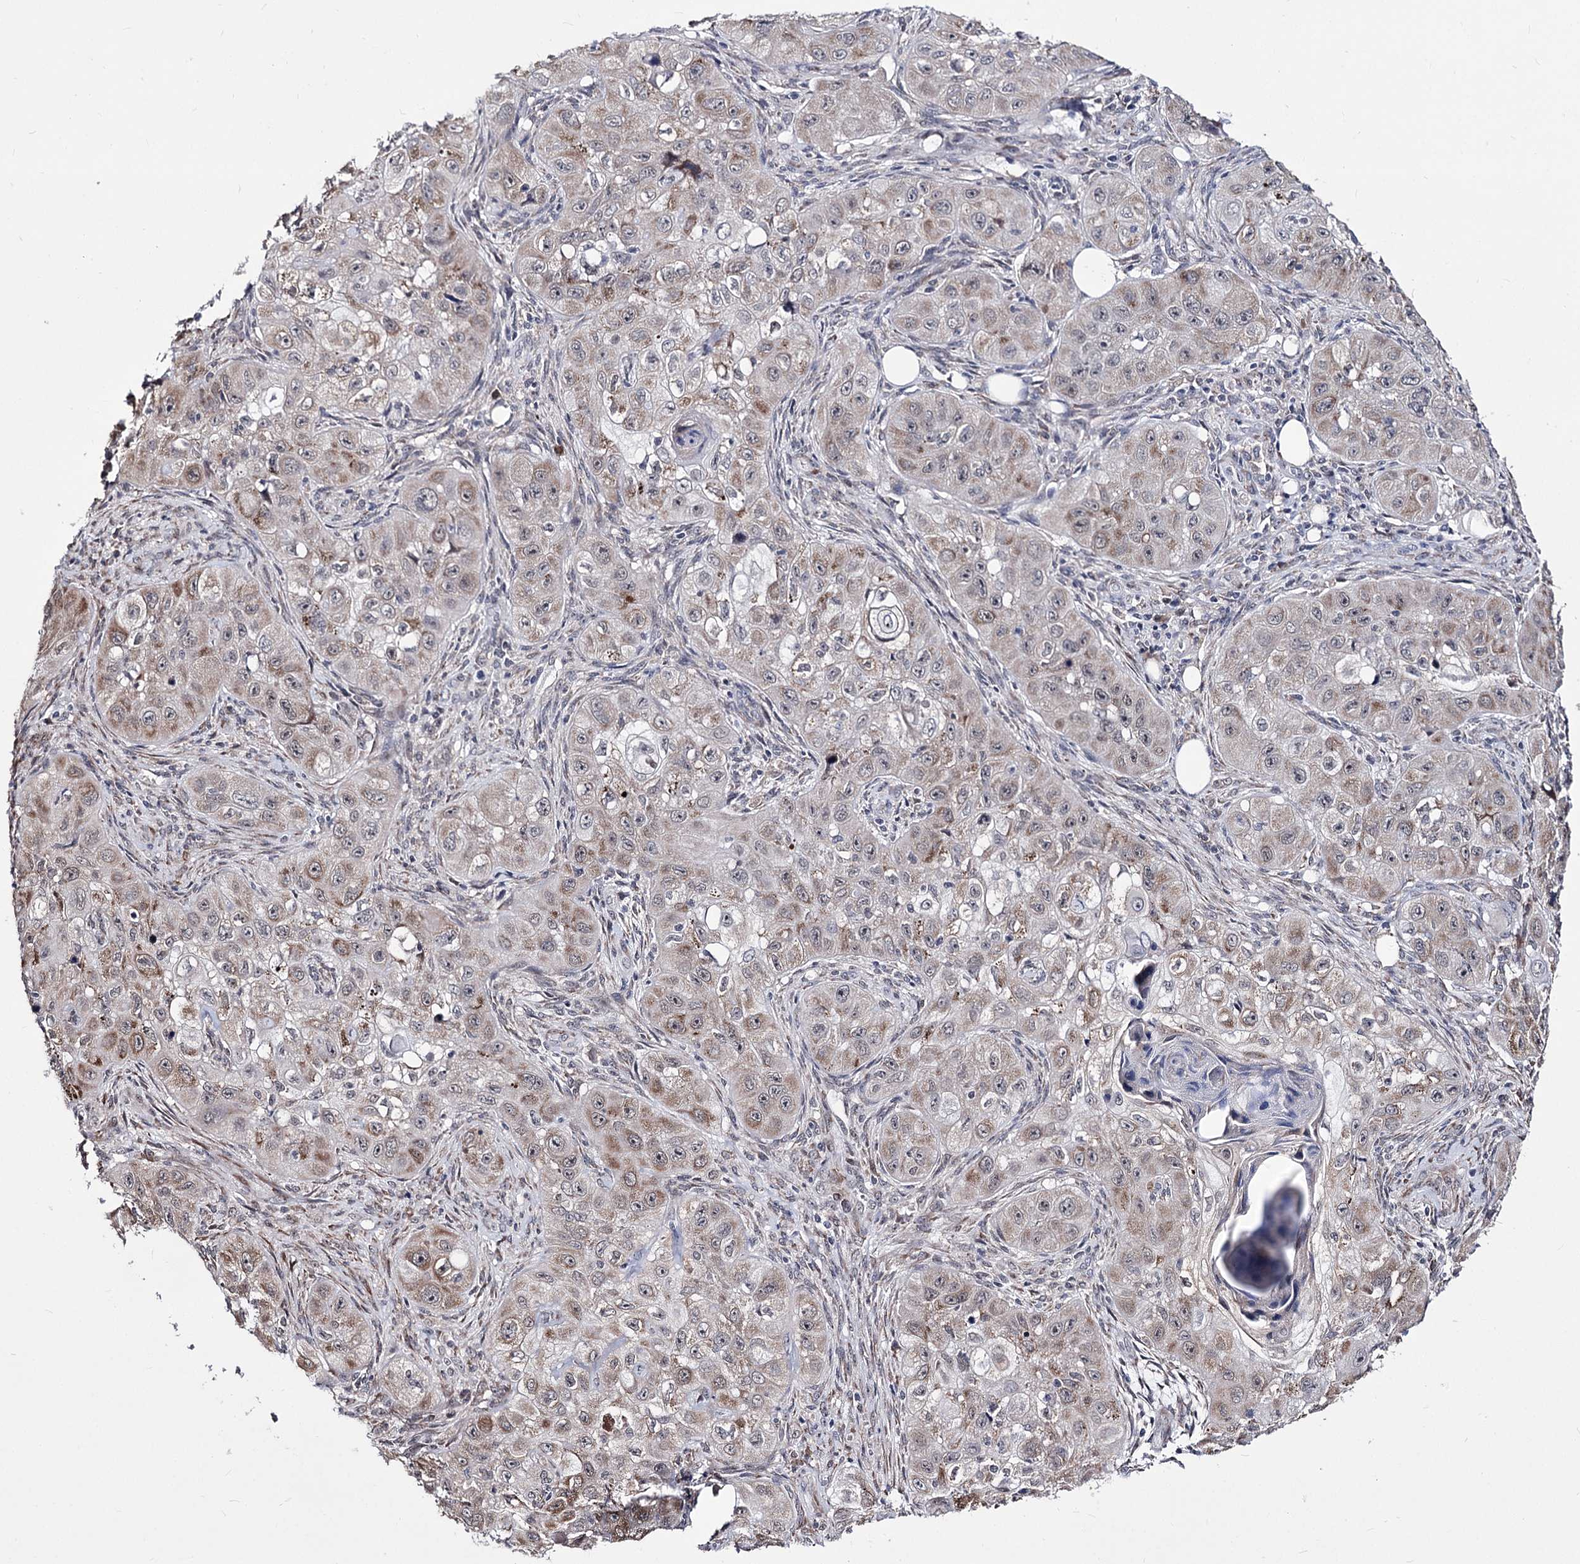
{"staining": {"intensity": "moderate", "quantity": "25%-75%", "location": "cytoplasmic/membranous"}, "tissue": "skin cancer", "cell_type": "Tumor cells", "image_type": "cancer", "snomed": [{"axis": "morphology", "description": "Squamous cell carcinoma, NOS"}, {"axis": "topography", "description": "Skin"}, {"axis": "topography", "description": "Subcutis"}], "caption": "This photomicrograph displays squamous cell carcinoma (skin) stained with immunohistochemistry to label a protein in brown. The cytoplasmic/membranous of tumor cells show moderate positivity for the protein. Nuclei are counter-stained blue.", "gene": "PPRC1", "patient": {"sex": "male", "age": 73}}